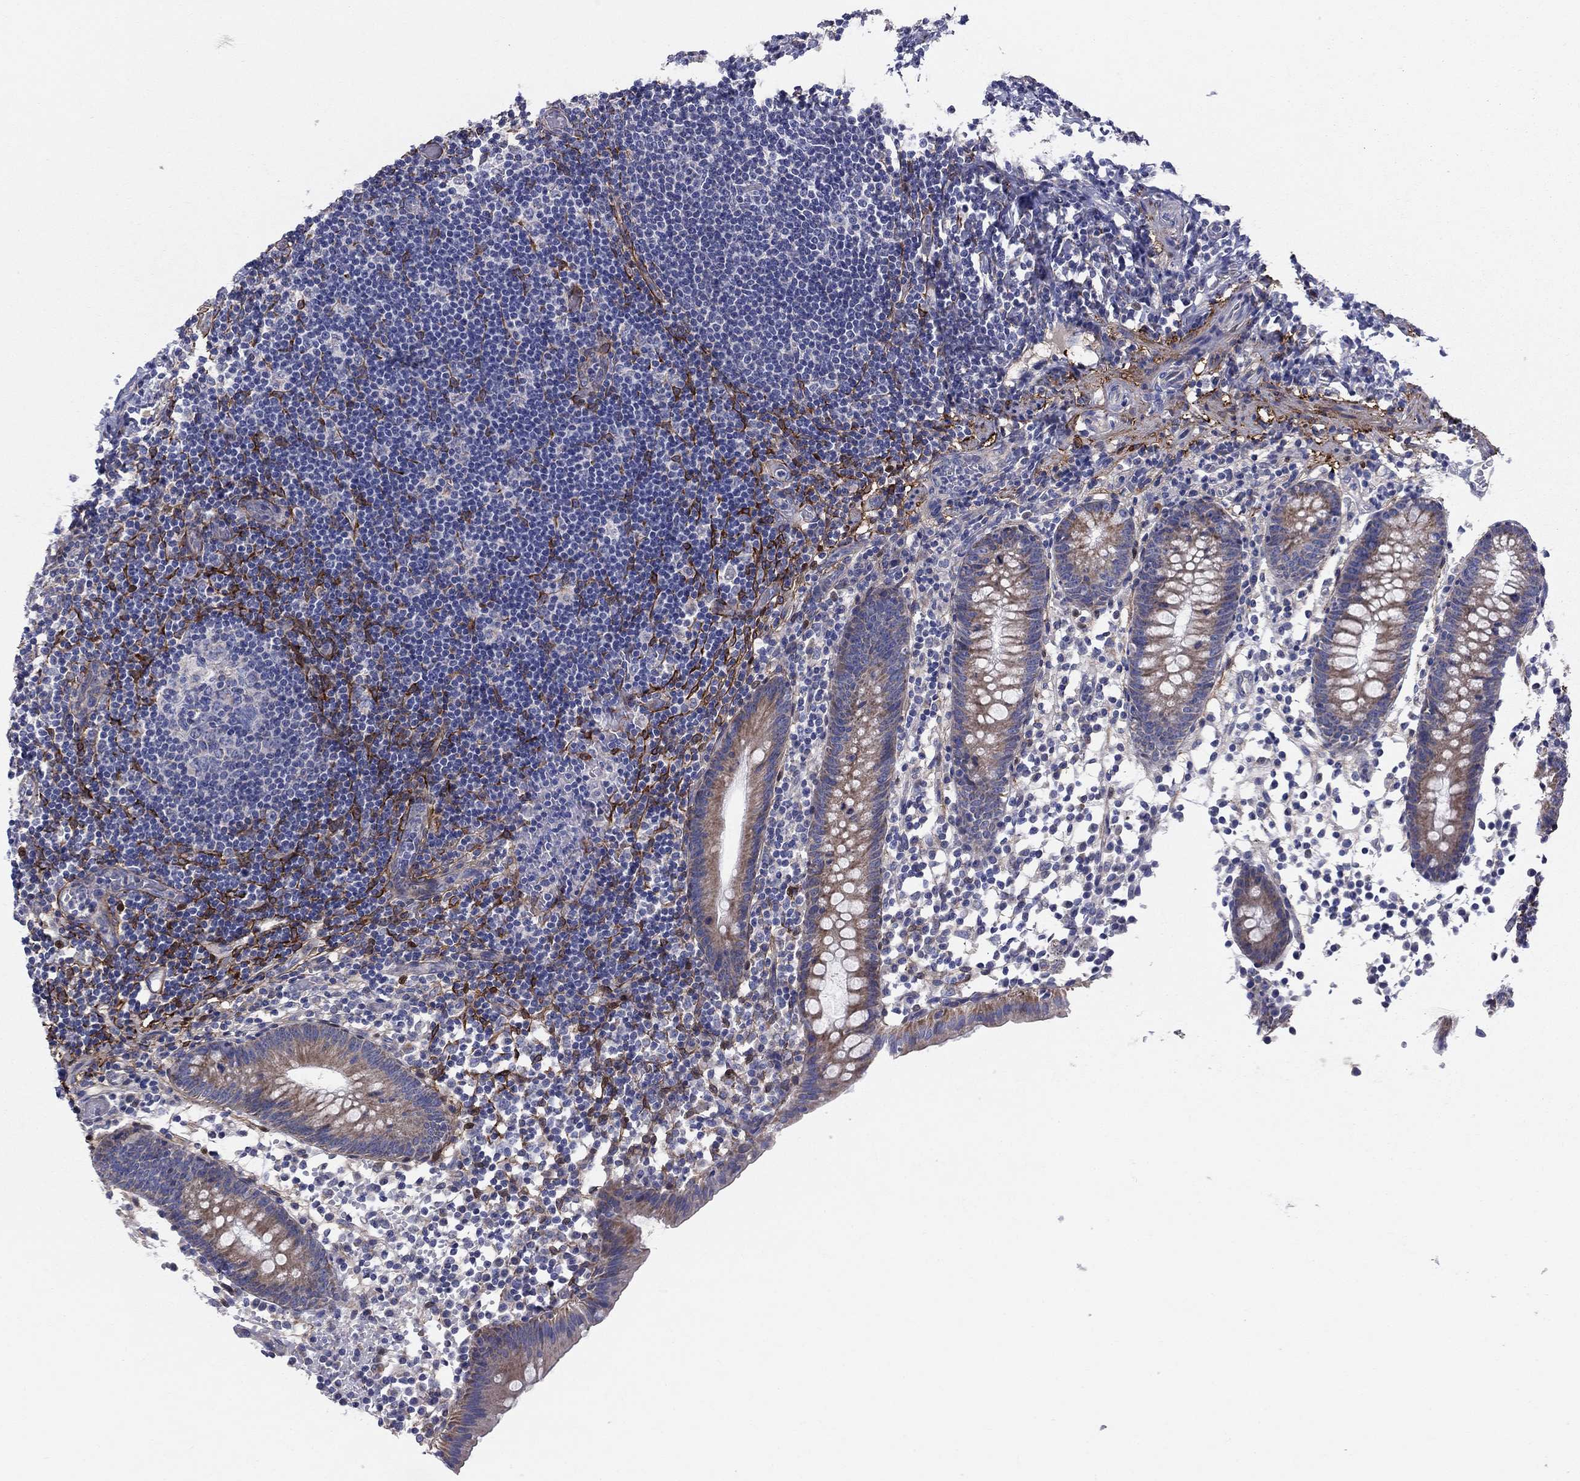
{"staining": {"intensity": "moderate", "quantity": "<25%", "location": "cytoplasmic/membranous"}, "tissue": "appendix", "cell_type": "Glandular cells", "image_type": "normal", "snomed": [{"axis": "morphology", "description": "Normal tissue, NOS"}, {"axis": "topography", "description": "Appendix"}], "caption": "Approximately <25% of glandular cells in unremarkable appendix reveal moderate cytoplasmic/membranous protein expression as visualized by brown immunohistochemical staining.", "gene": "EMP2", "patient": {"sex": "female", "age": 40}}